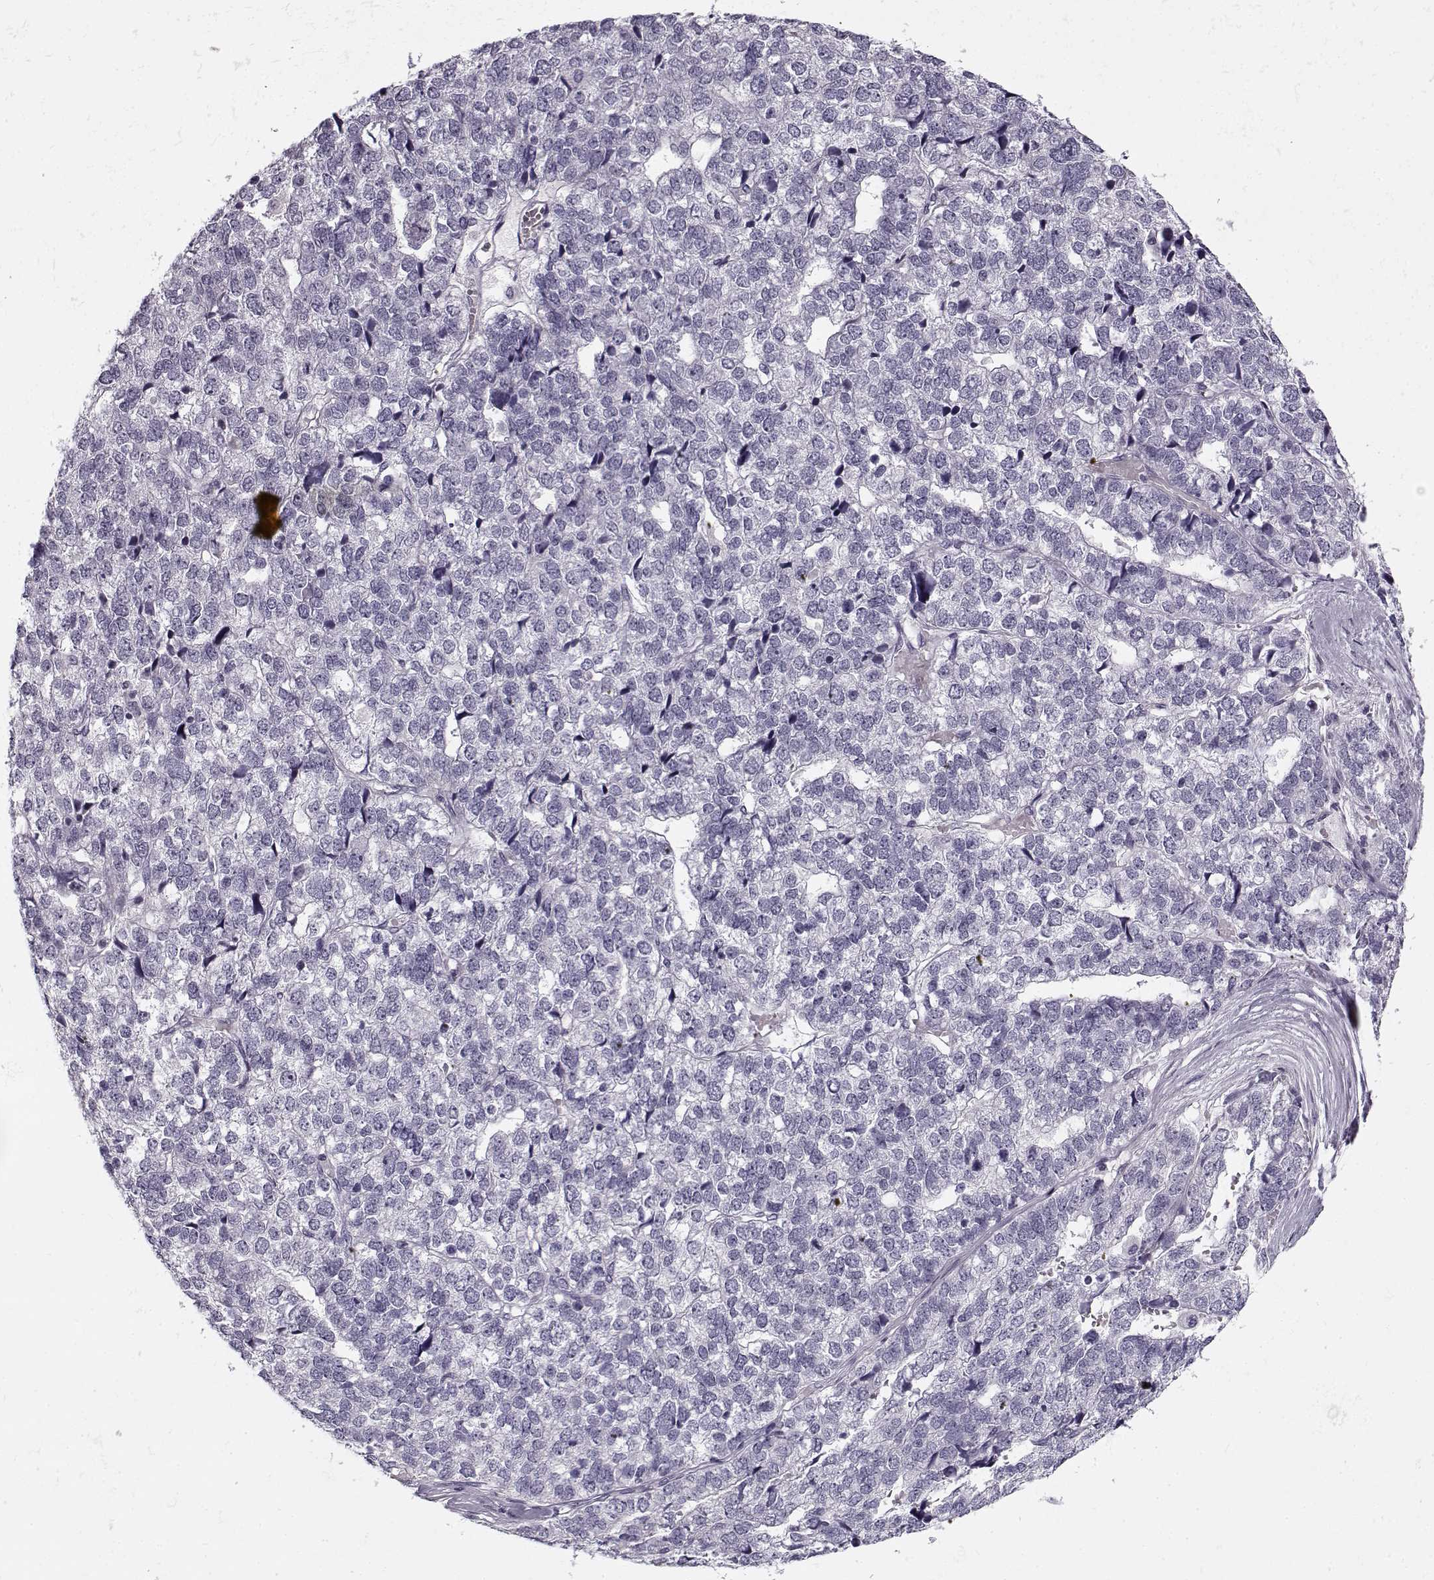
{"staining": {"intensity": "negative", "quantity": "none", "location": "none"}, "tissue": "stomach cancer", "cell_type": "Tumor cells", "image_type": "cancer", "snomed": [{"axis": "morphology", "description": "Adenocarcinoma, NOS"}, {"axis": "topography", "description": "Stomach"}], "caption": "A high-resolution micrograph shows IHC staining of stomach adenocarcinoma, which demonstrates no significant staining in tumor cells.", "gene": "PNMT", "patient": {"sex": "male", "age": 69}}